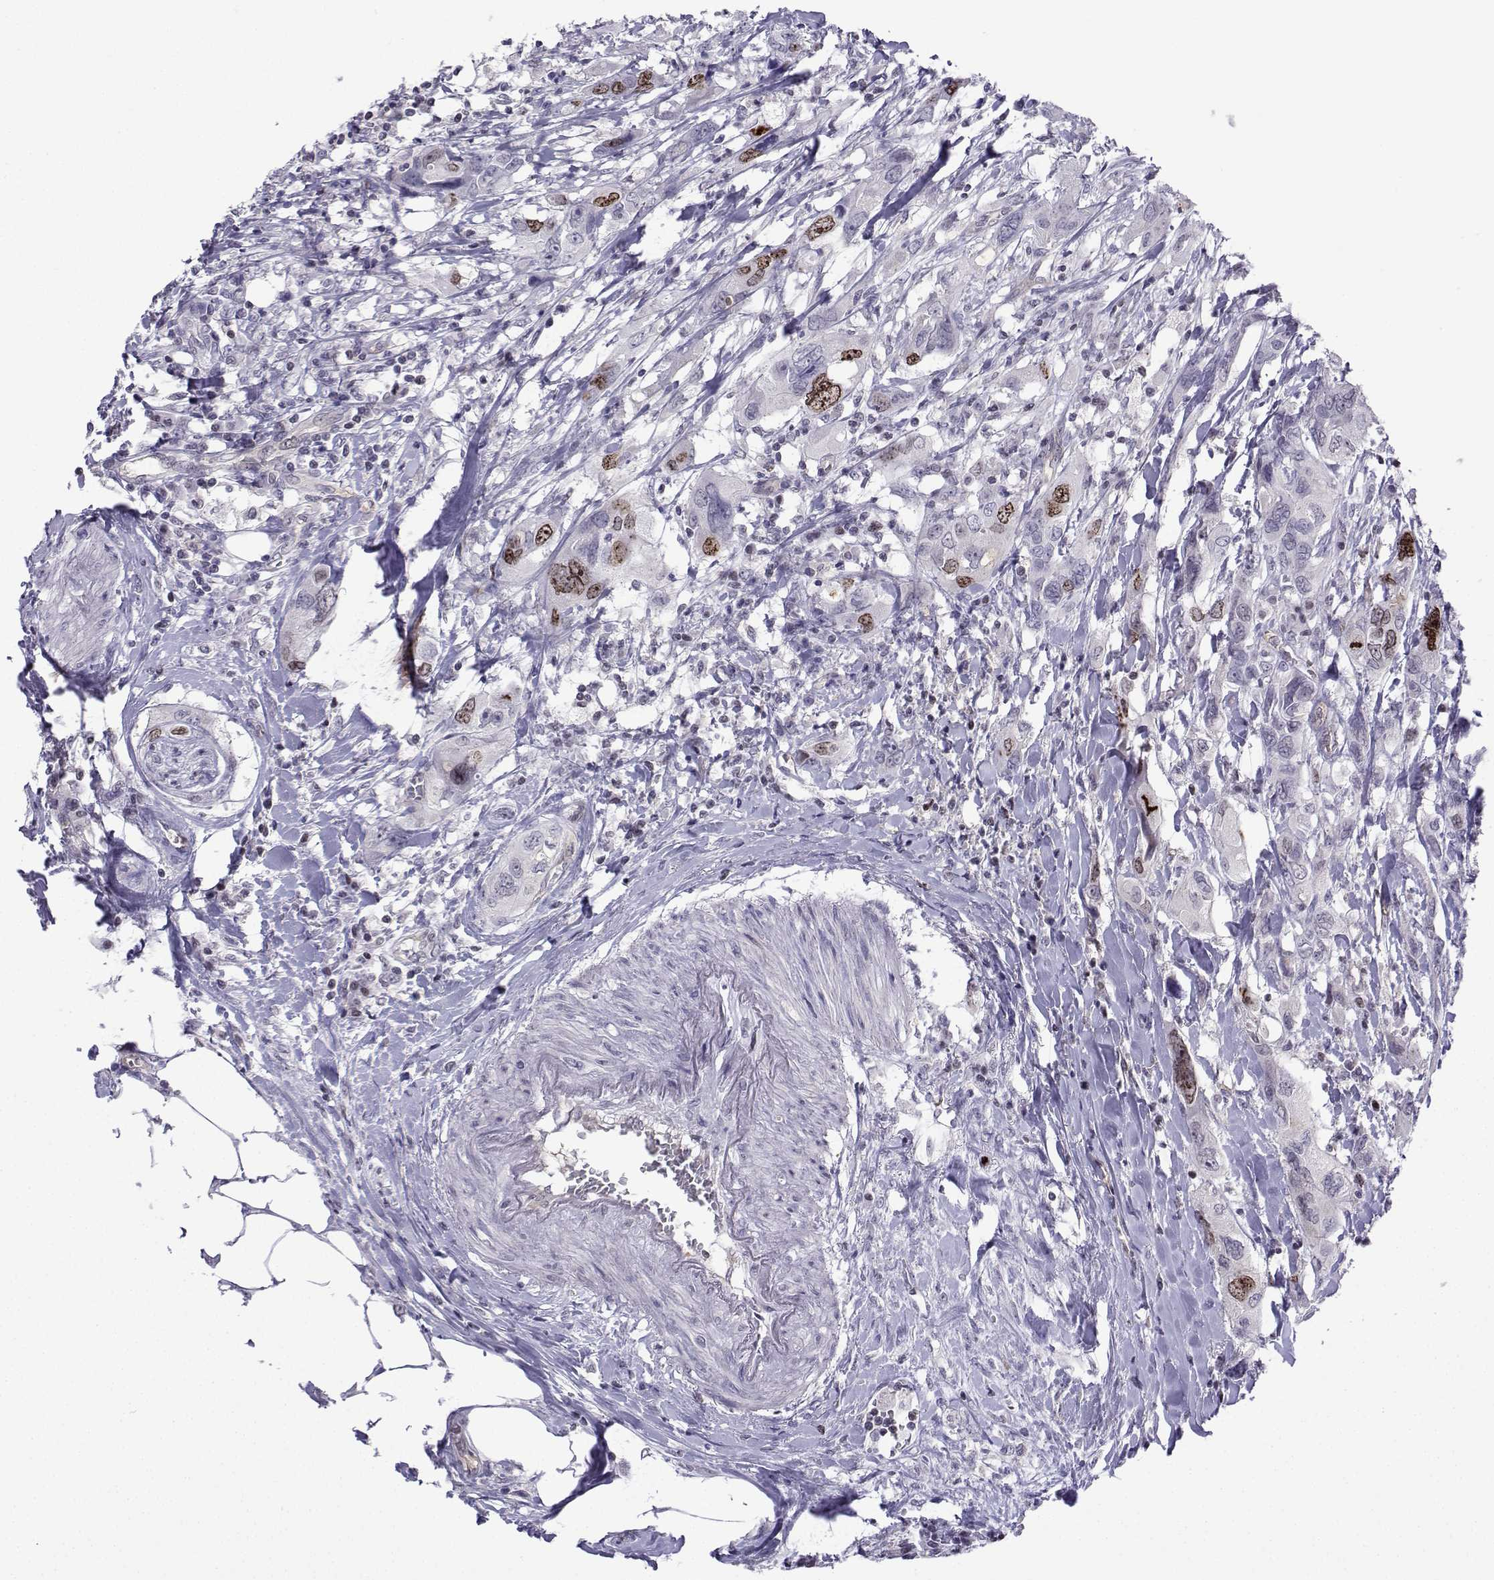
{"staining": {"intensity": "moderate", "quantity": "<25%", "location": "nuclear"}, "tissue": "urothelial cancer", "cell_type": "Tumor cells", "image_type": "cancer", "snomed": [{"axis": "morphology", "description": "Urothelial carcinoma, NOS"}, {"axis": "morphology", "description": "Urothelial carcinoma, High grade"}, {"axis": "topography", "description": "Urinary bladder"}], "caption": "Immunohistochemistry of human urothelial cancer exhibits low levels of moderate nuclear staining in about <25% of tumor cells.", "gene": "INCENP", "patient": {"sex": "male", "age": 63}}